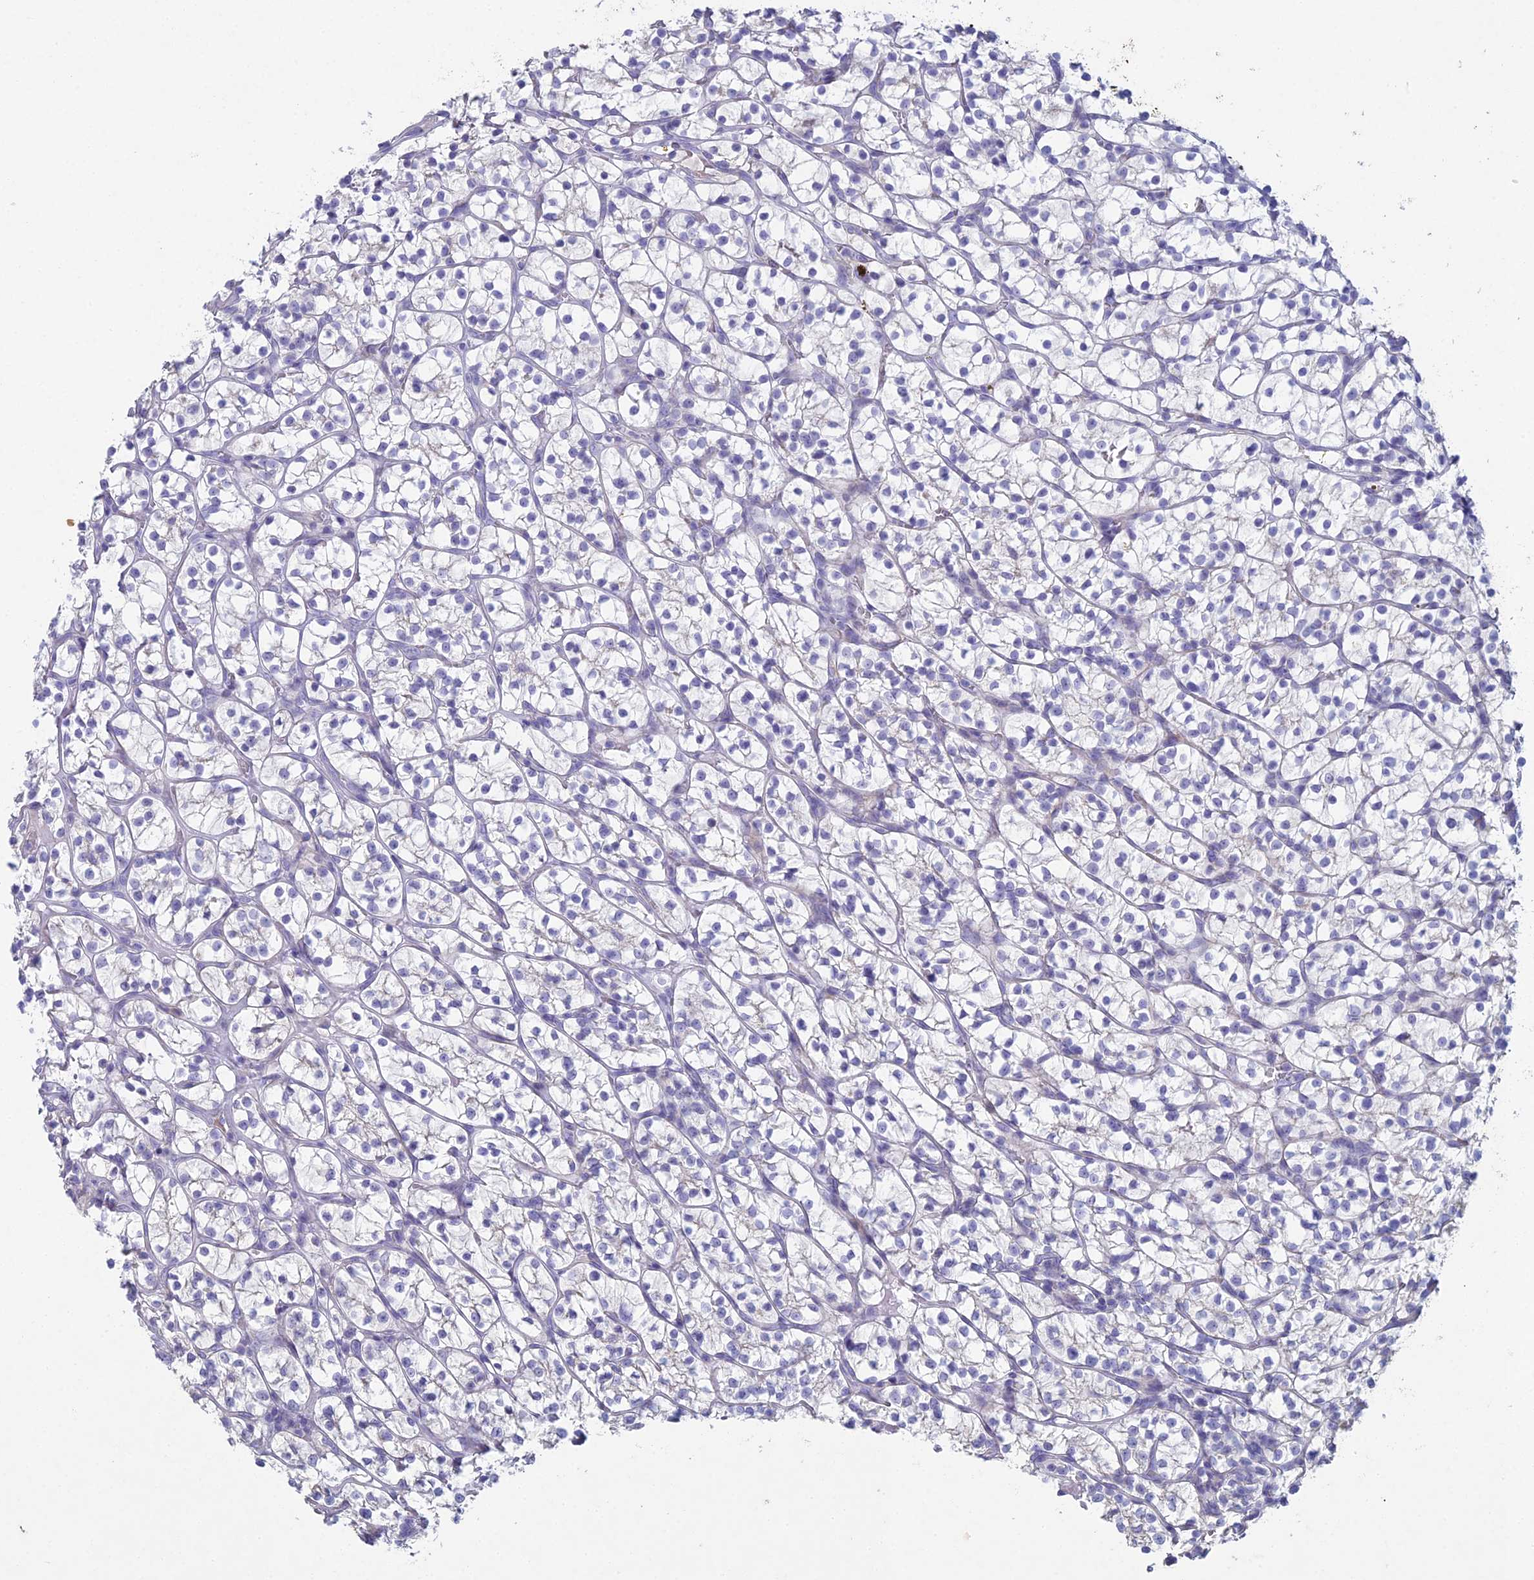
{"staining": {"intensity": "negative", "quantity": "none", "location": "none"}, "tissue": "renal cancer", "cell_type": "Tumor cells", "image_type": "cancer", "snomed": [{"axis": "morphology", "description": "Adenocarcinoma, NOS"}, {"axis": "topography", "description": "Kidney"}], "caption": "This is an immunohistochemistry (IHC) micrograph of human renal adenocarcinoma. There is no positivity in tumor cells.", "gene": "NCAM1", "patient": {"sex": "female", "age": 64}}